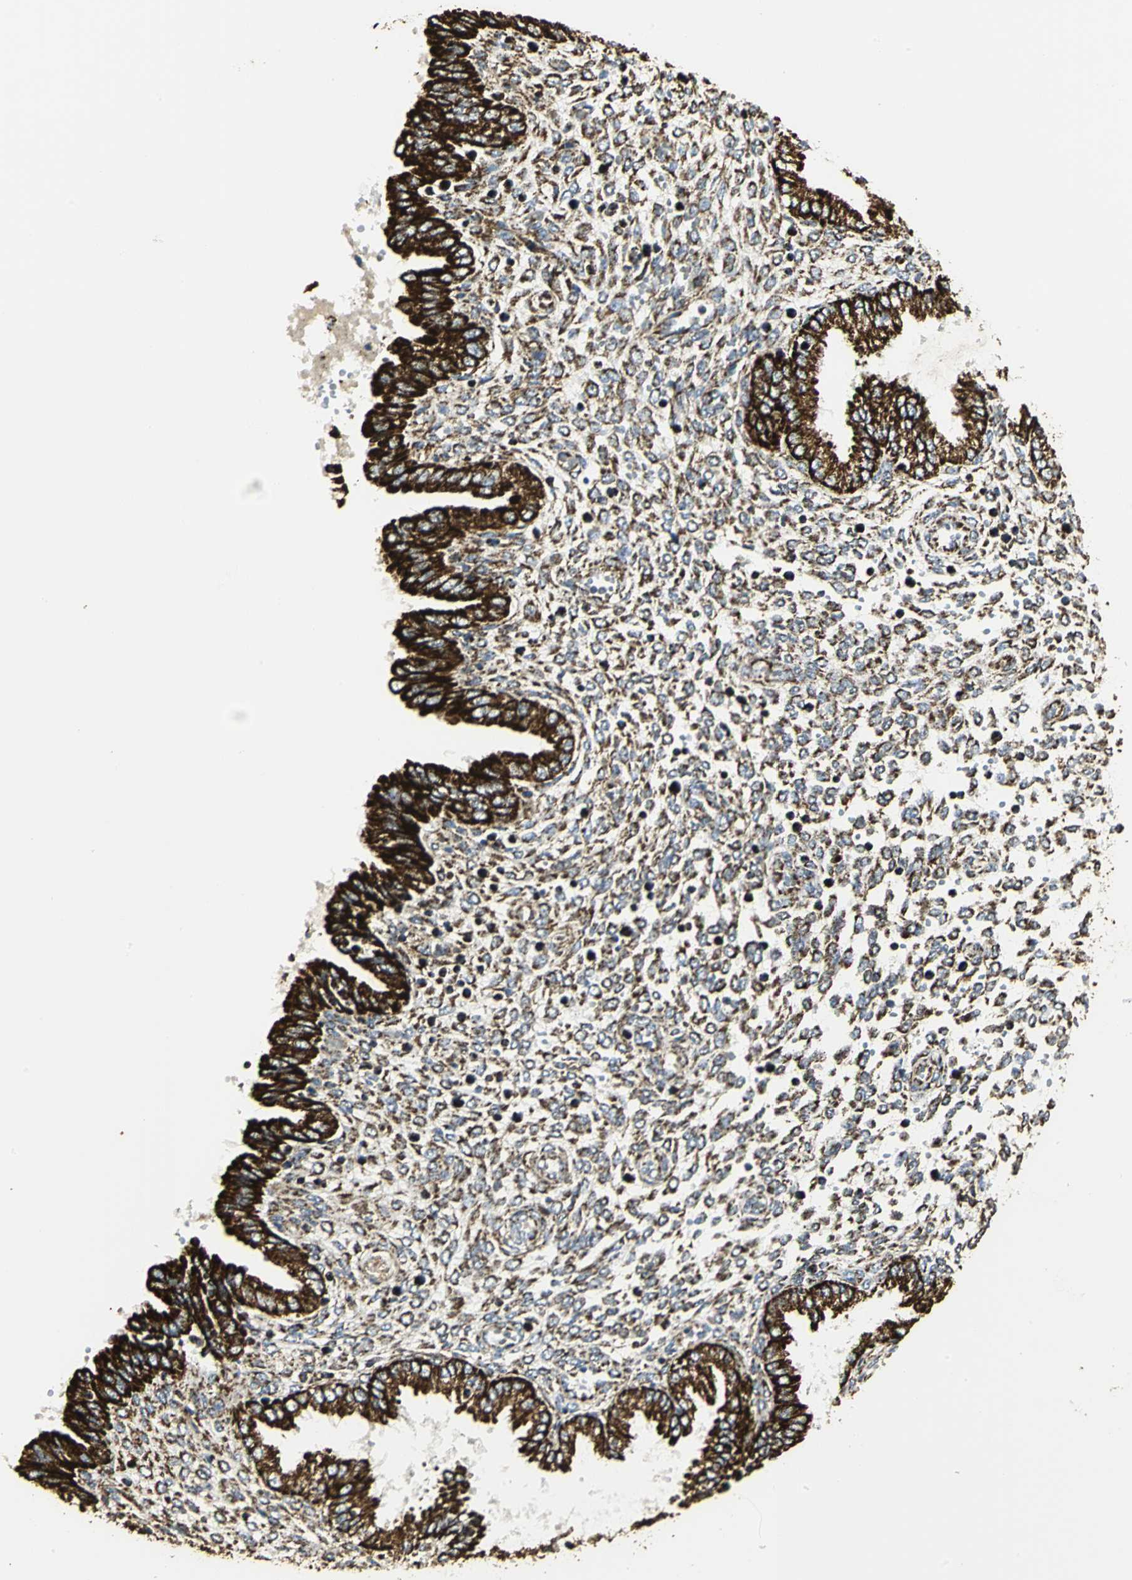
{"staining": {"intensity": "strong", "quantity": "25%-75%", "location": "cytoplasmic/membranous"}, "tissue": "endometrium", "cell_type": "Cells in endometrial stroma", "image_type": "normal", "snomed": [{"axis": "morphology", "description": "Normal tissue, NOS"}, {"axis": "topography", "description": "Endometrium"}], "caption": "About 25%-75% of cells in endometrial stroma in benign human endometrium show strong cytoplasmic/membranous protein staining as visualized by brown immunohistochemical staining.", "gene": "VDAC1", "patient": {"sex": "female", "age": 33}}